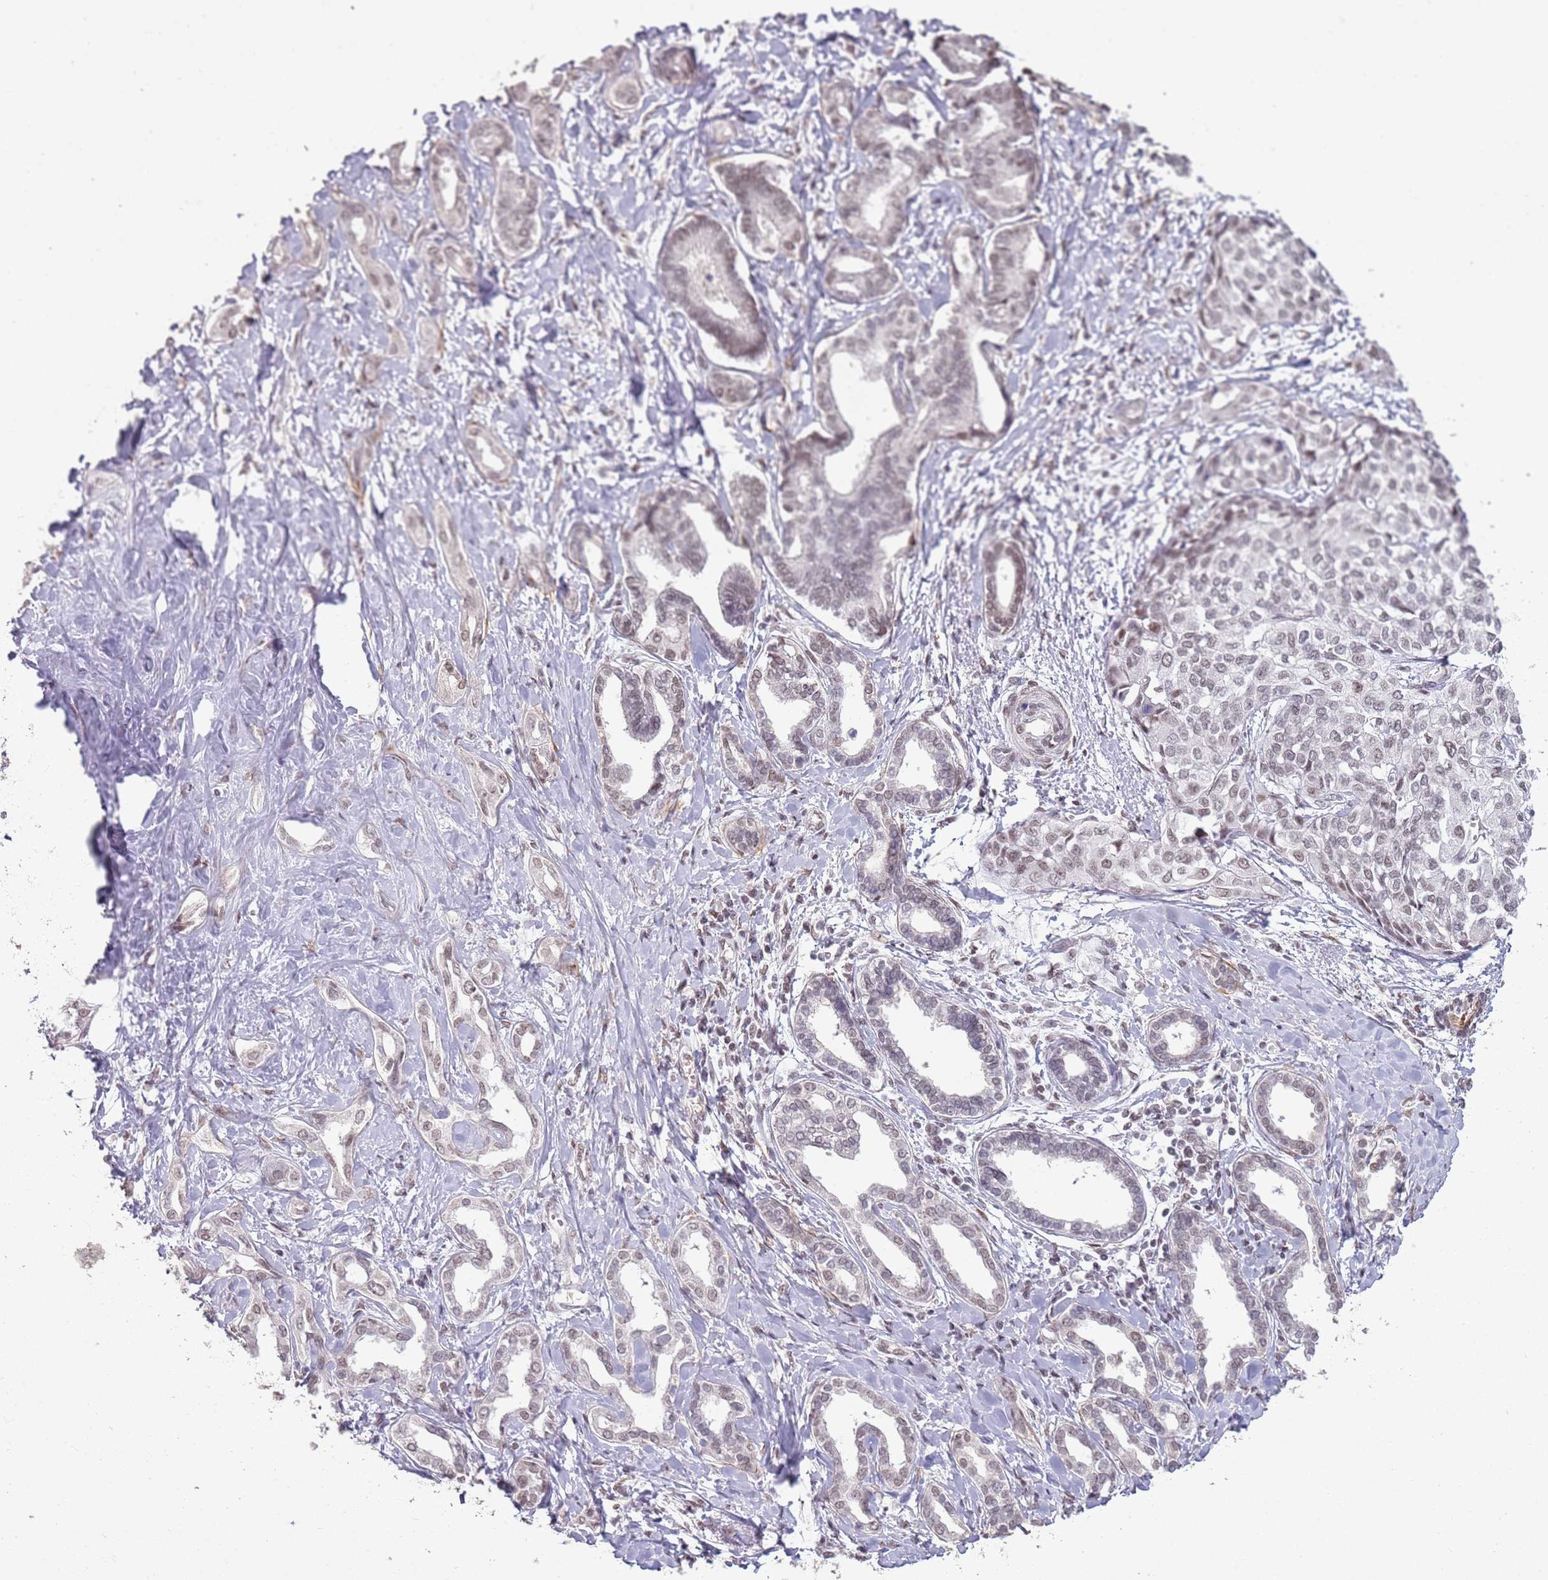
{"staining": {"intensity": "weak", "quantity": "25%-75%", "location": "nuclear"}, "tissue": "liver cancer", "cell_type": "Tumor cells", "image_type": "cancer", "snomed": [{"axis": "morphology", "description": "Cholangiocarcinoma"}, {"axis": "topography", "description": "Liver"}], "caption": "Human liver cancer (cholangiocarcinoma) stained with a protein marker reveals weak staining in tumor cells.", "gene": "ARL14EP", "patient": {"sex": "female", "age": 77}}